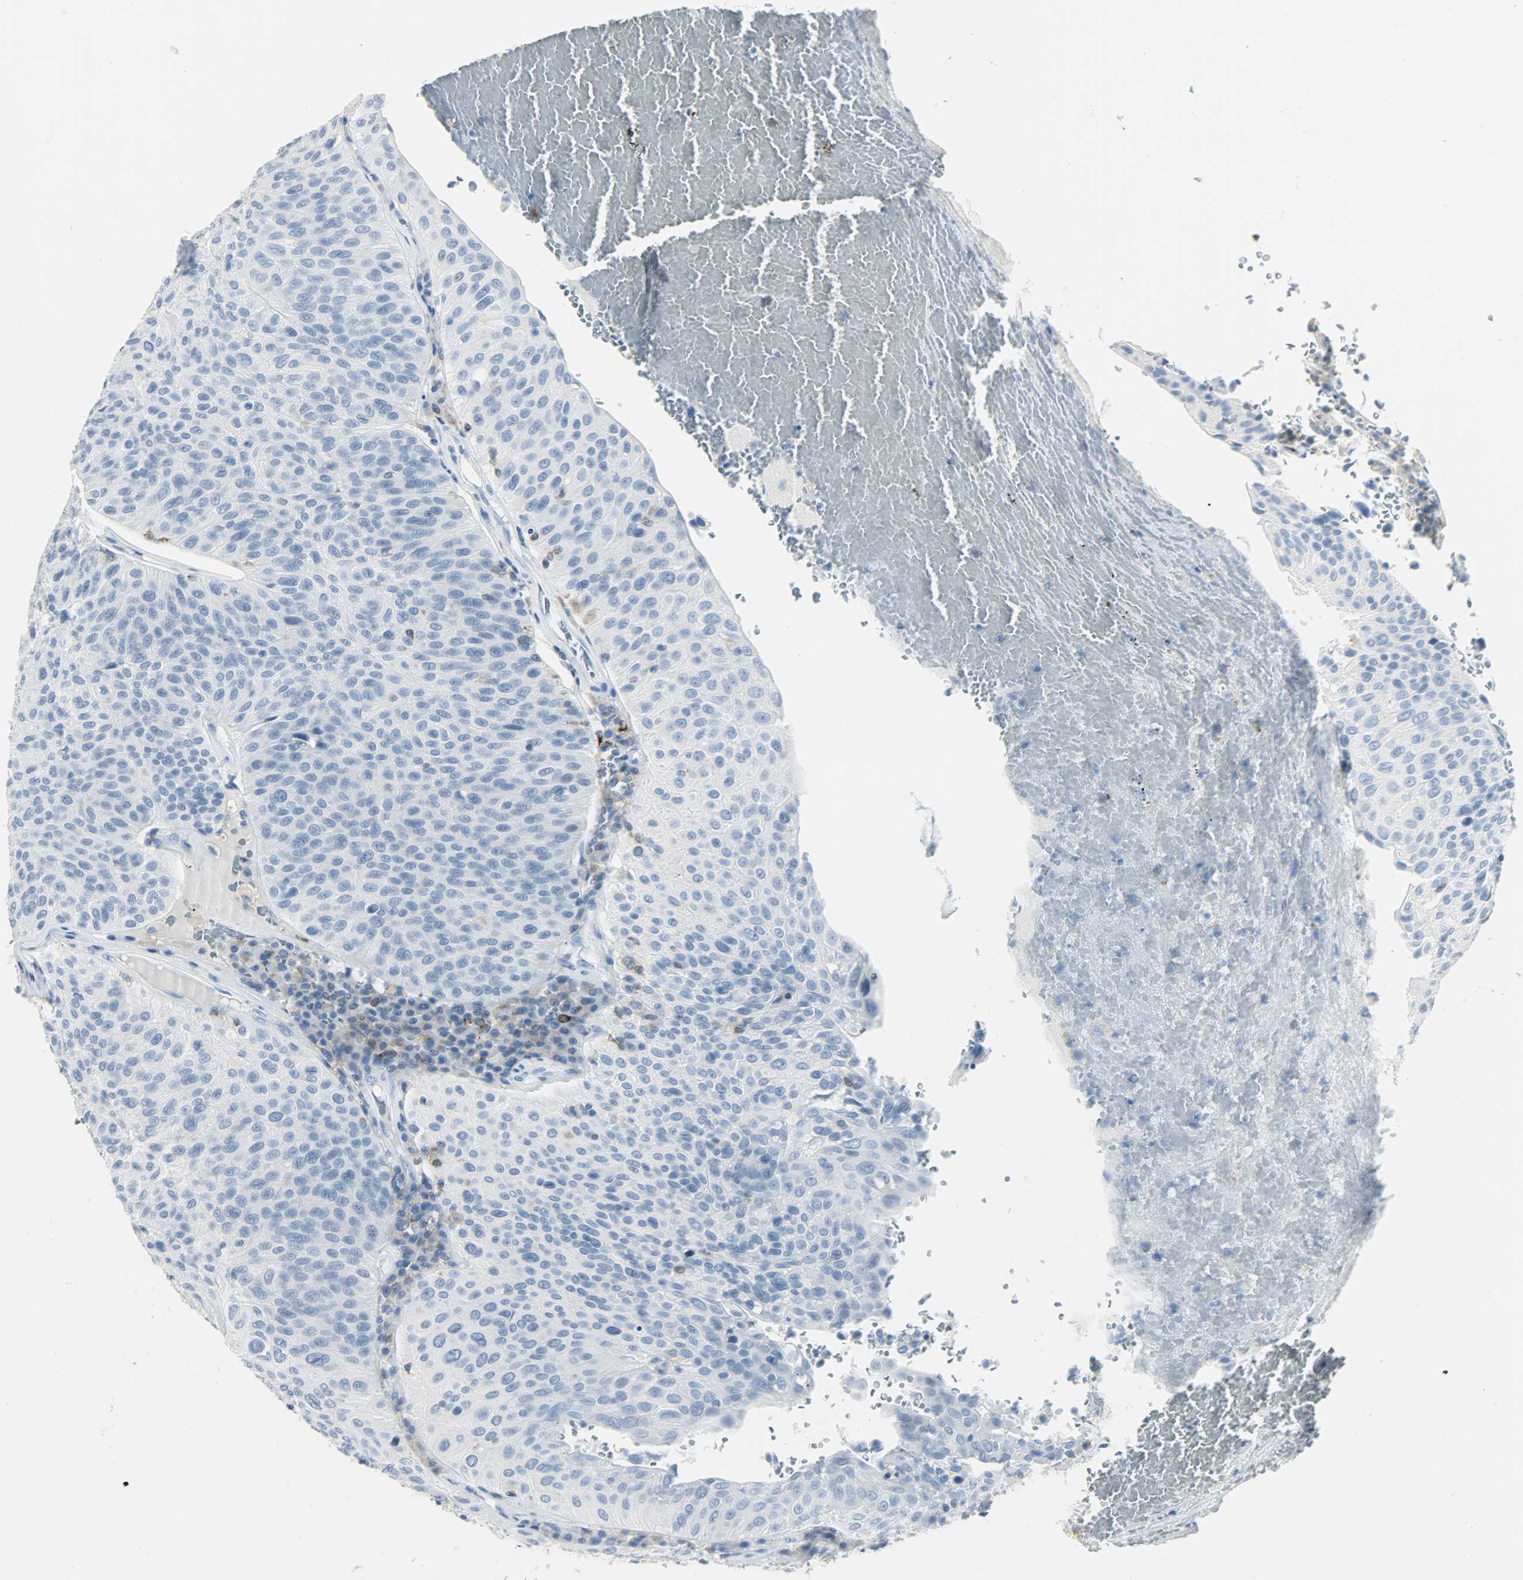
{"staining": {"intensity": "negative", "quantity": "none", "location": "none"}, "tissue": "urothelial cancer", "cell_type": "Tumor cells", "image_type": "cancer", "snomed": [{"axis": "morphology", "description": "Urothelial carcinoma, High grade"}, {"axis": "topography", "description": "Urinary bladder"}], "caption": "Urothelial carcinoma (high-grade) was stained to show a protein in brown. There is no significant positivity in tumor cells. (Immunohistochemistry (ihc), brightfield microscopy, high magnification).", "gene": "PTPN6", "patient": {"sex": "male", "age": 66}}